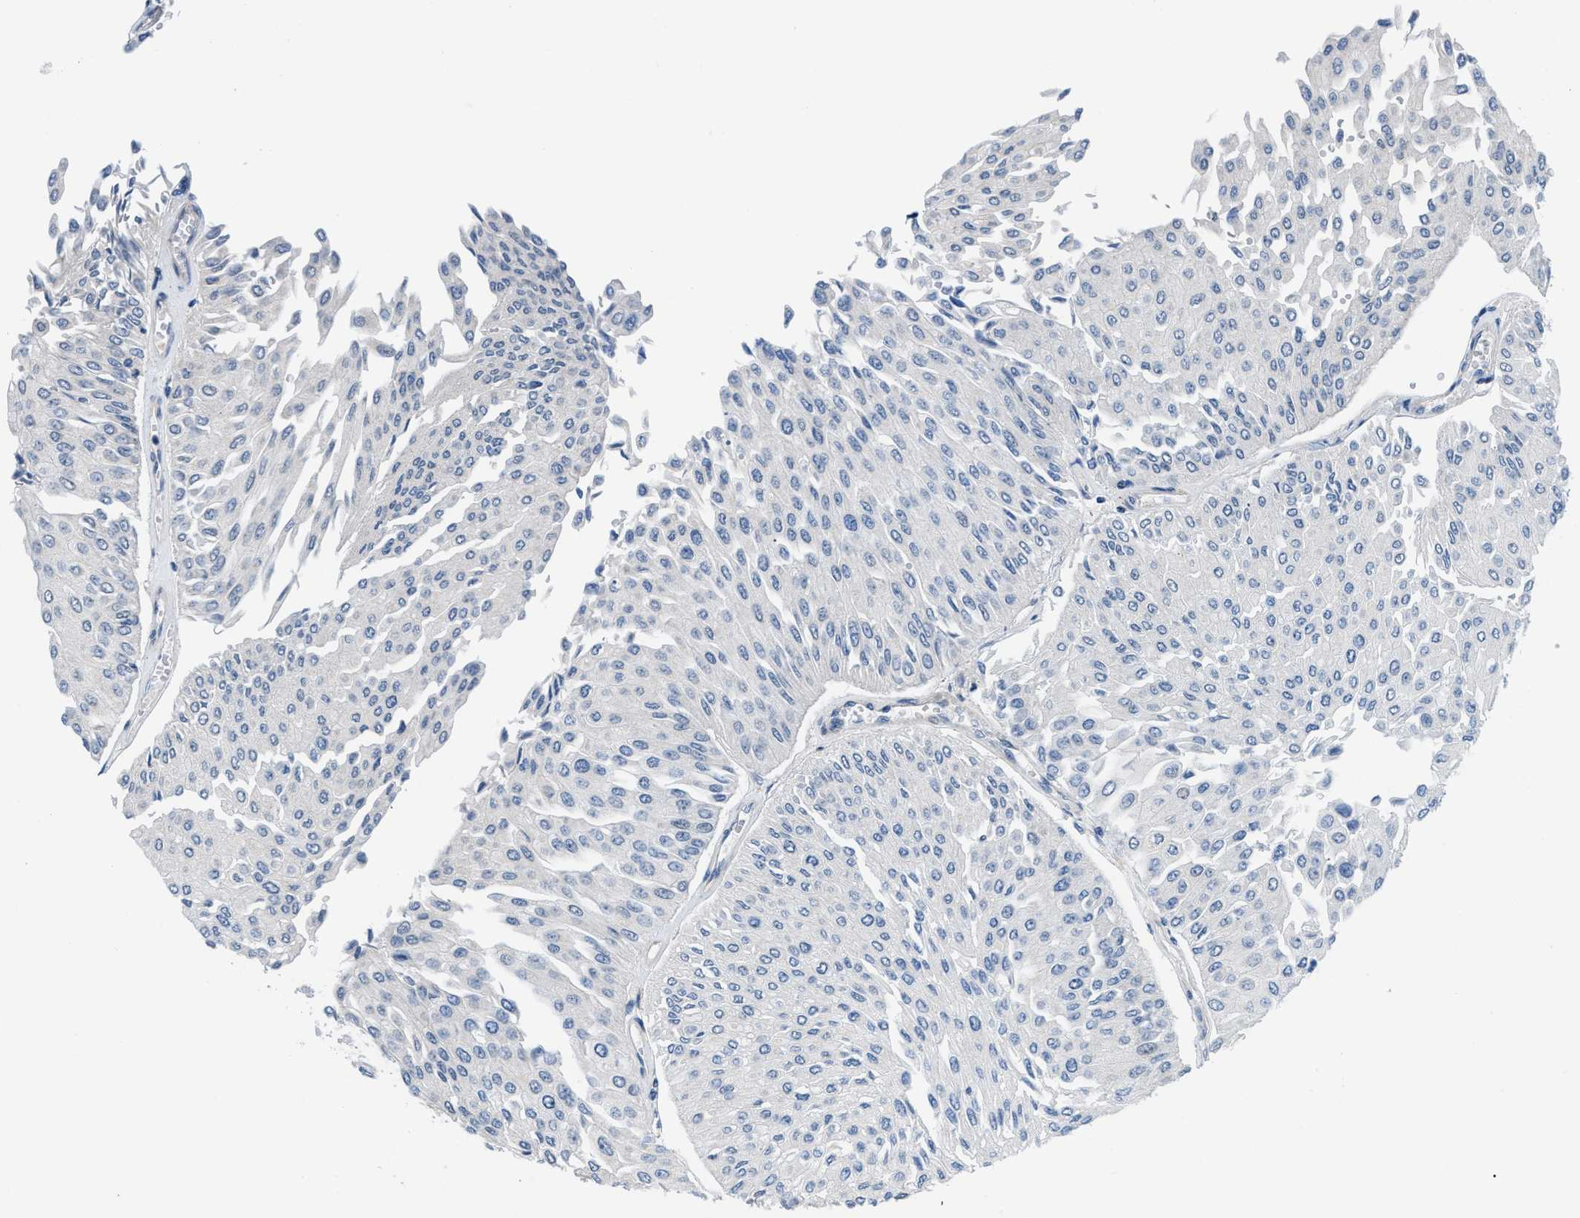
{"staining": {"intensity": "negative", "quantity": "none", "location": "none"}, "tissue": "urothelial cancer", "cell_type": "Tumor cells", "image_type": "cancer", "snomed": [{"axis": "morphology", "description": "Urothelial carcinoma, Low grade"}, {"axis": "topography", "description": "Urinary bladder"}], "caption": "Tumor cells are negative for brown protein staining in low-grade urothelial carcinoma.", "gene": "FDCSP", "patient": {"sex": "male", "age": 67}}